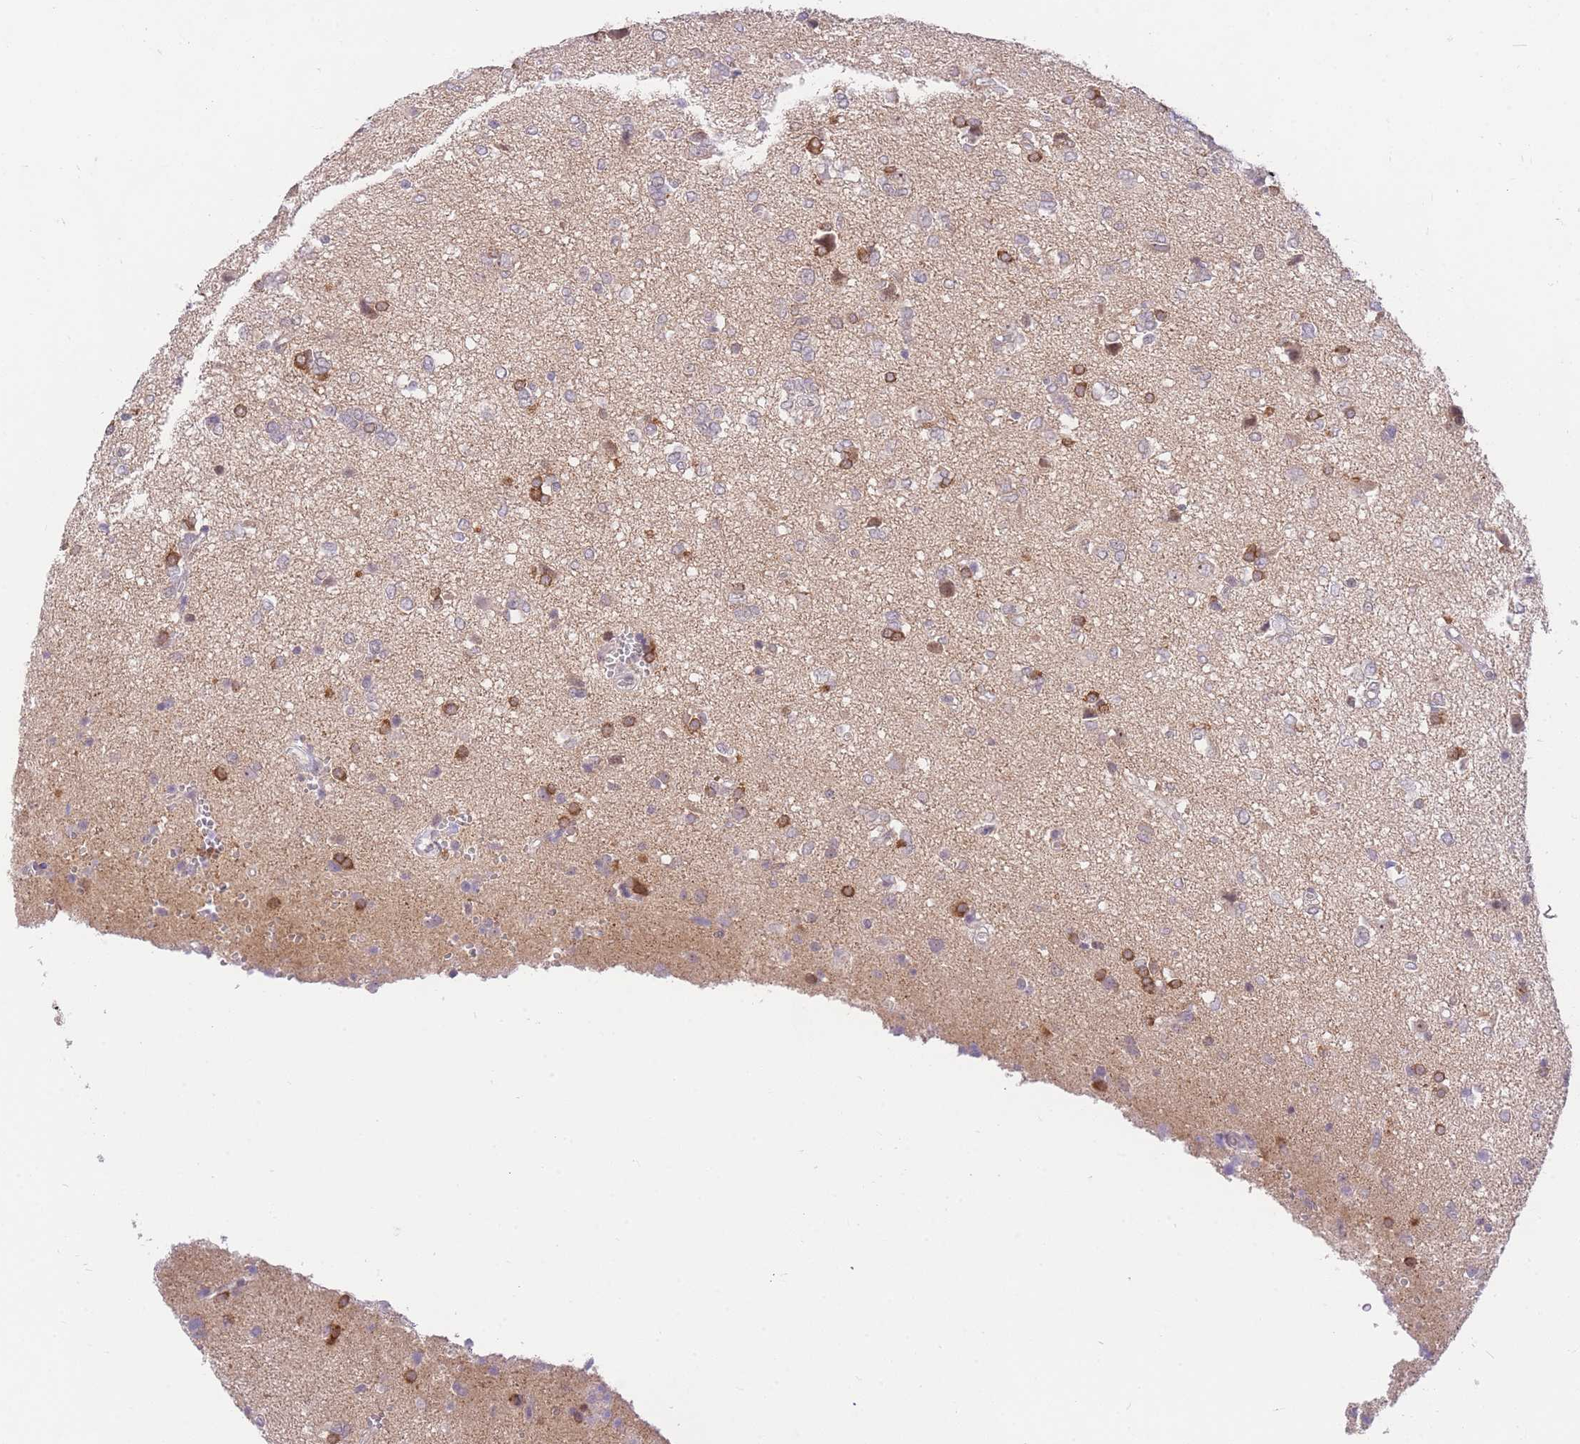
{"staining": {"intensity": "moderate", "quantity": "<25%", "location": "cytoplasmic/membranous"}, "tissue": "glioma", "cell_type": "Tumor cells", "image_type": "cancer", "snomed": [{"axis": "morphology", "description": "Glioma, malignant, High grade"}, {"axis": "topography", "description": "Brain"}], "caption": "Human glioma stained with a protein marker exhibits moderate staining in tumor cells.", "gene": "STK39", "patient": {"sex": "female", "age": 59}}